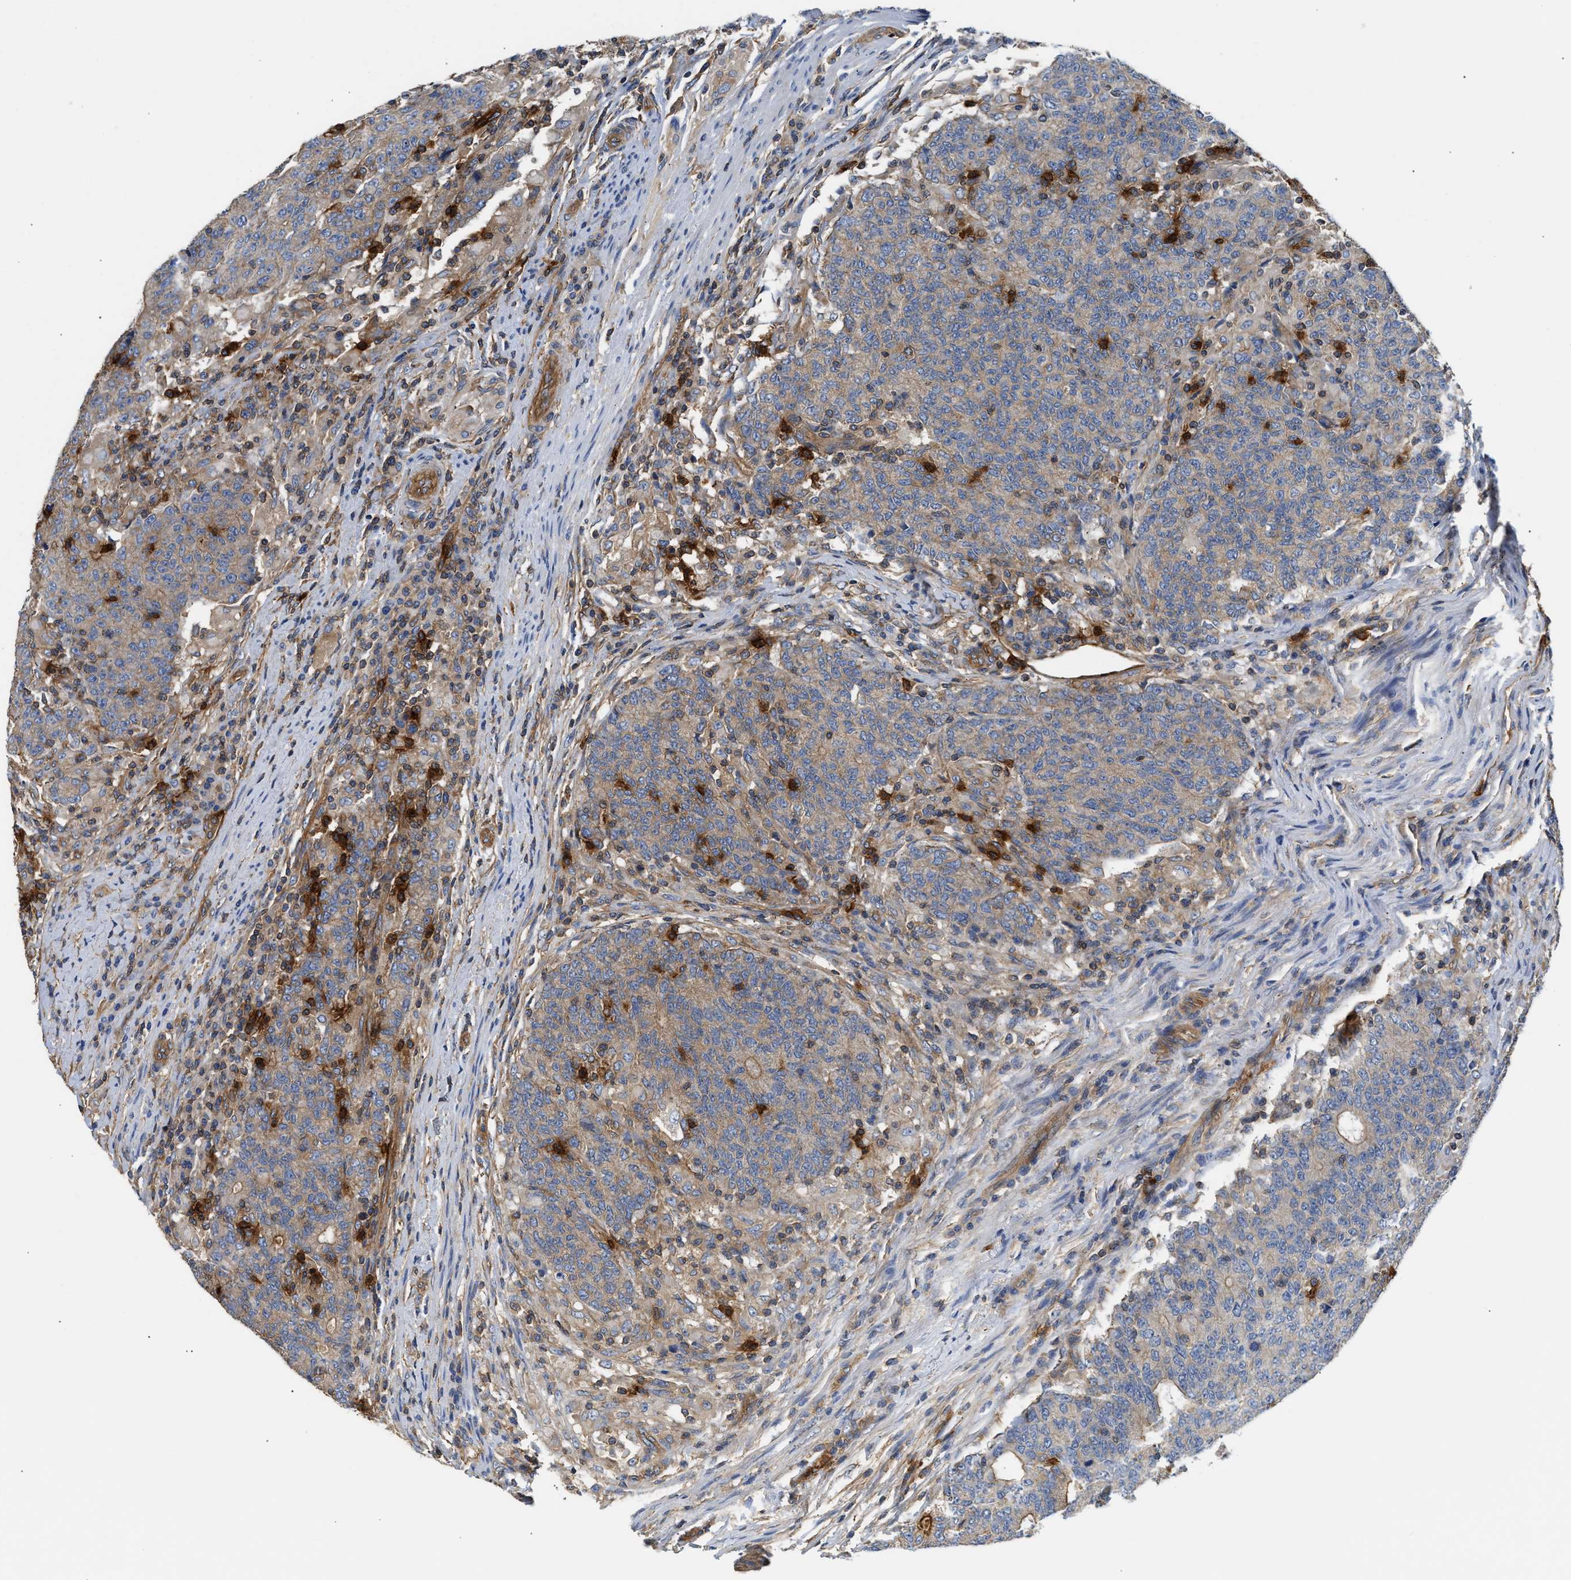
{"staining": {"intensity": "weak", "quantity": ">75%", "location": "cytoplasmic/membranous"}, "tissue": "colorectal cancer", "cell_type": "Tumor cells", "image_type": "cancer", "snomed": [{"axis": "morphology", "description": "Normal tissue, NOS"}, {"axis": "morphology", "description": "Adenocarcinoma, NOS"}, {"axis": "topography", "description": "Colon"}], "caption": "Adenocarcinoma (colorectal) was stained to show a protein in brown. There is low levels of weak cytoplasmic/membranous staining in about >75% of tumor cells.", "gene": "SAMD9L", "patient": {"sex": "female", "age": 75}}